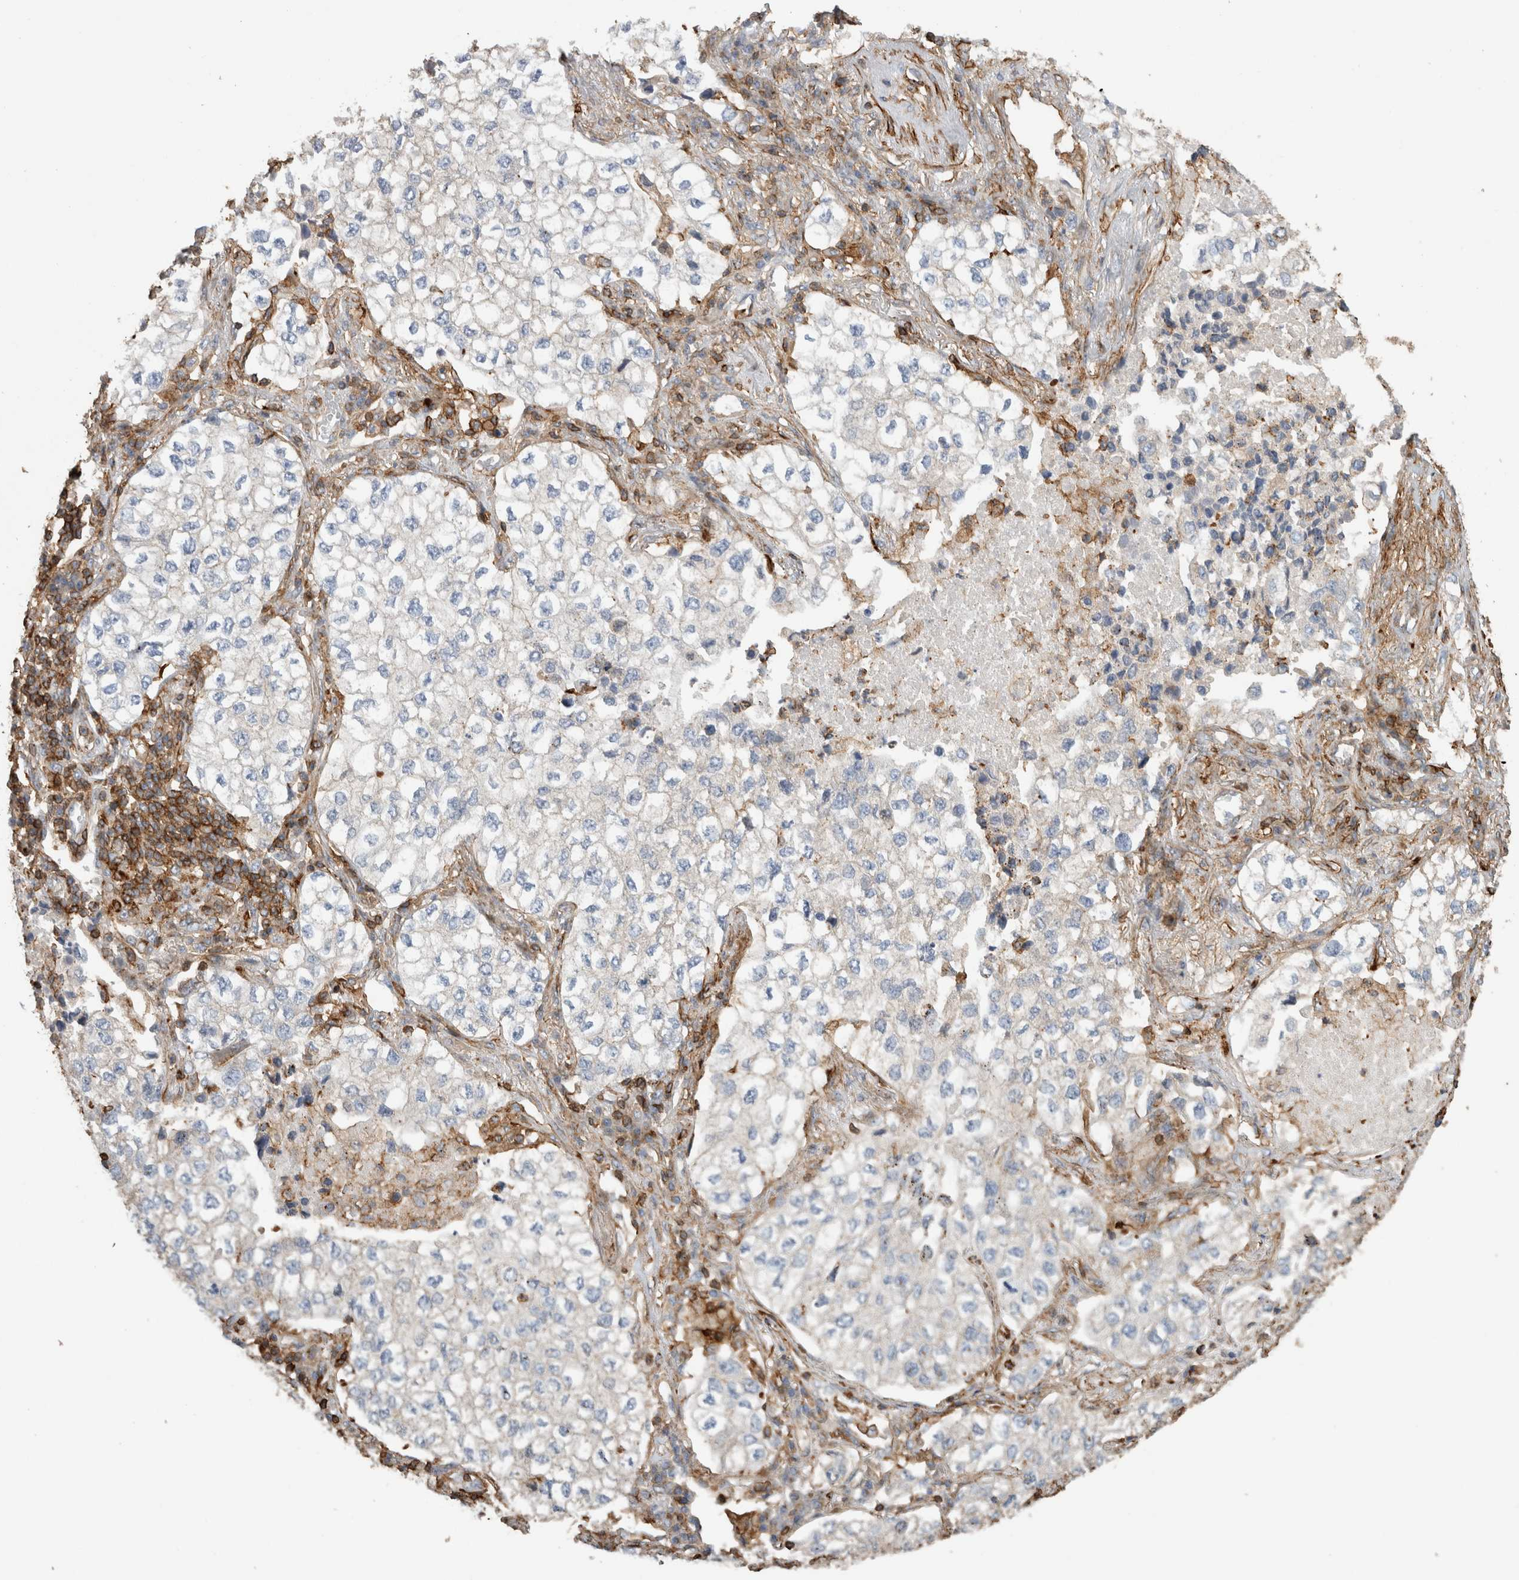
{"staining": {"intensity": "negative", "quantity": "none", "location": "none"}, "tissue": "lung cancer", "cell_type": "Tumor cells", "image_type": "cancer", "snomed": [{"axis": "morphology", "description": "Adenocarcinoma, NOS"}, {"axis": "topography", "description": "Lung"}], "caption": "IHC of human adenocarcinoma (lung) demonstrates no expression in tumor cells. (DAB (3,3'-diaminobenzidine) immunohistochemistry (IHC), high magnification).", "gene": "GPER1", "patient": {"sex": "male", "age": 63}}